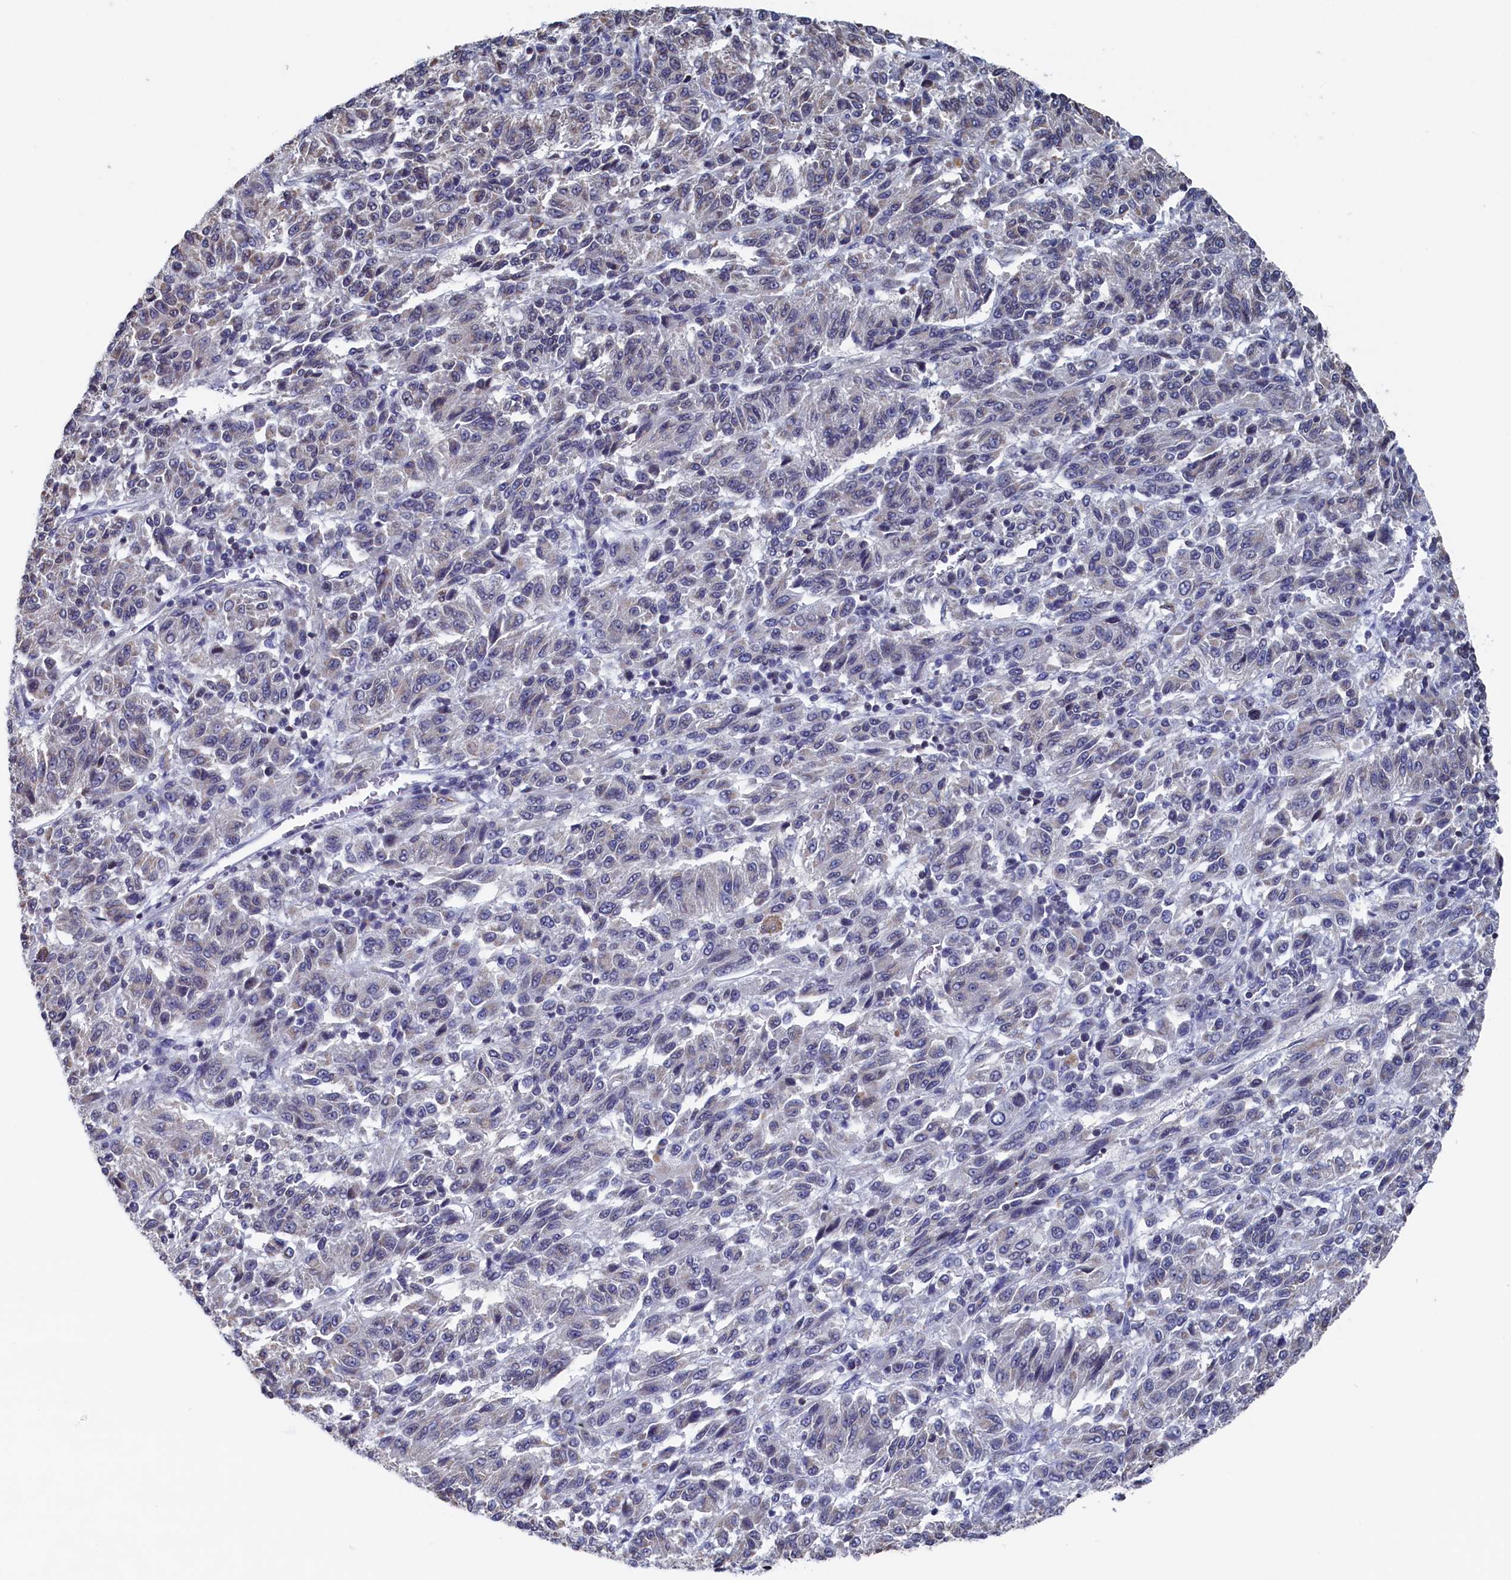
{"staining": {"intensity": "negative", "quantity": "none", "location": "none"}, "tissue": "melanoma", "cell_type": "Tumor cells", "image_type": "cancer", "snomed": [{"axis": "morphology", "description": "Malignant melanoma, Metastatic site"}, {"axis": "topography", "description": "Lung"}], "caption": "The immunohistochemistry histopathology image has no significant staining in tumor cells of melanoma tissue.", "gene": "C11orf54", "patient": {"sex": "male", "age": 64}}